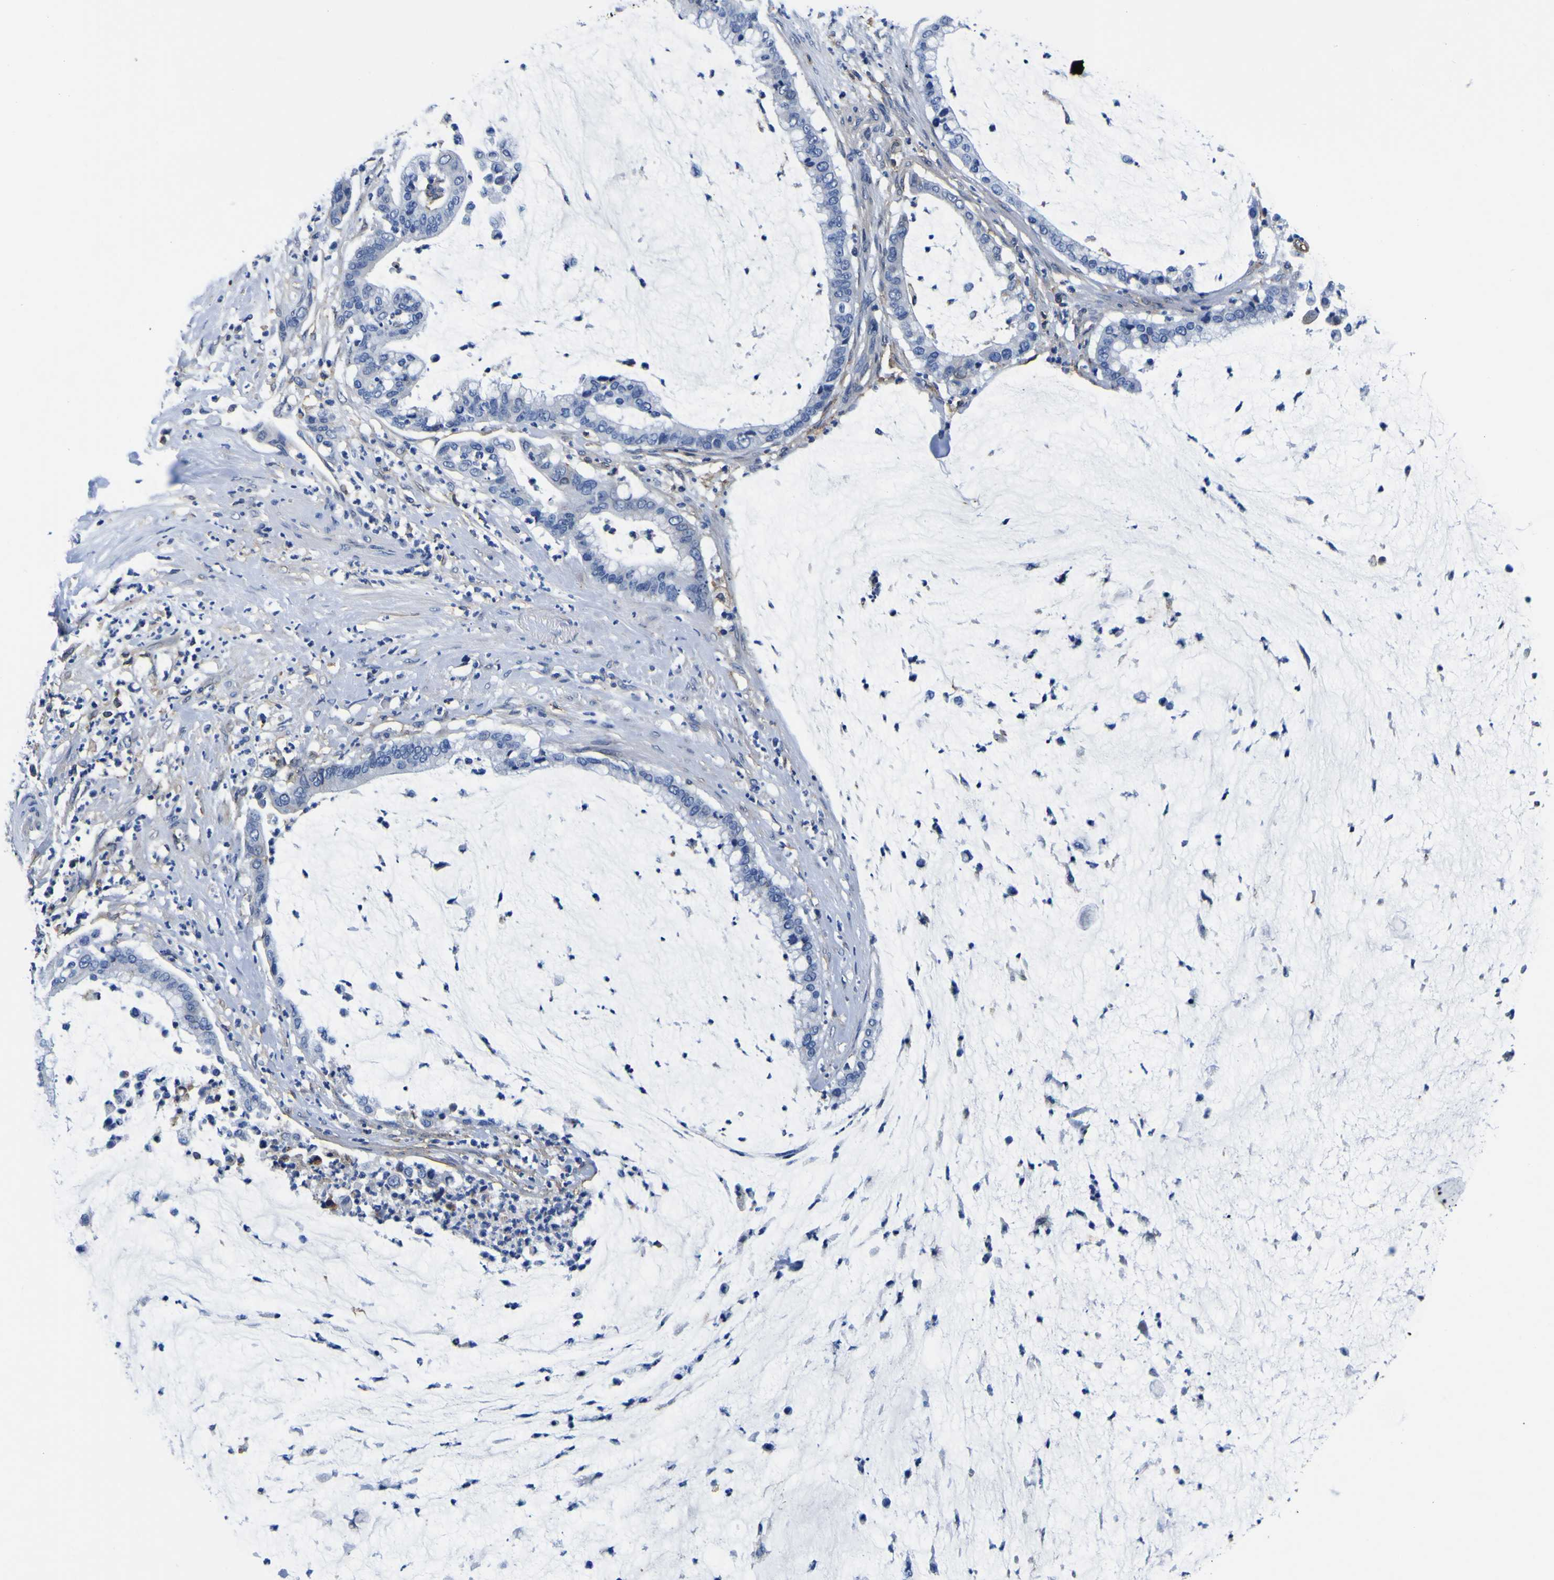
{"staining": {"intensity": "negative", "quantity": "none", "location": "none"}, "tissue": "pancreatic cancer", "cell_type": "Tumor cells", "image_type": "cancer", "snomed": [{"axis": "morphology", "description": "Adenocarcinoma, NOS"}, {"axis": "topography", "description": "Pancreas"}], "caption": "High power microscopy photomicrograph of an IHC histopathology image of pancreatic cancer, revealing no significant positivity in tumor cells. (Immunohistochemistry, brightfield microscopy, high magnification).", "gene": "PXDN", "patient": {"sex": "male", "age": 41}}